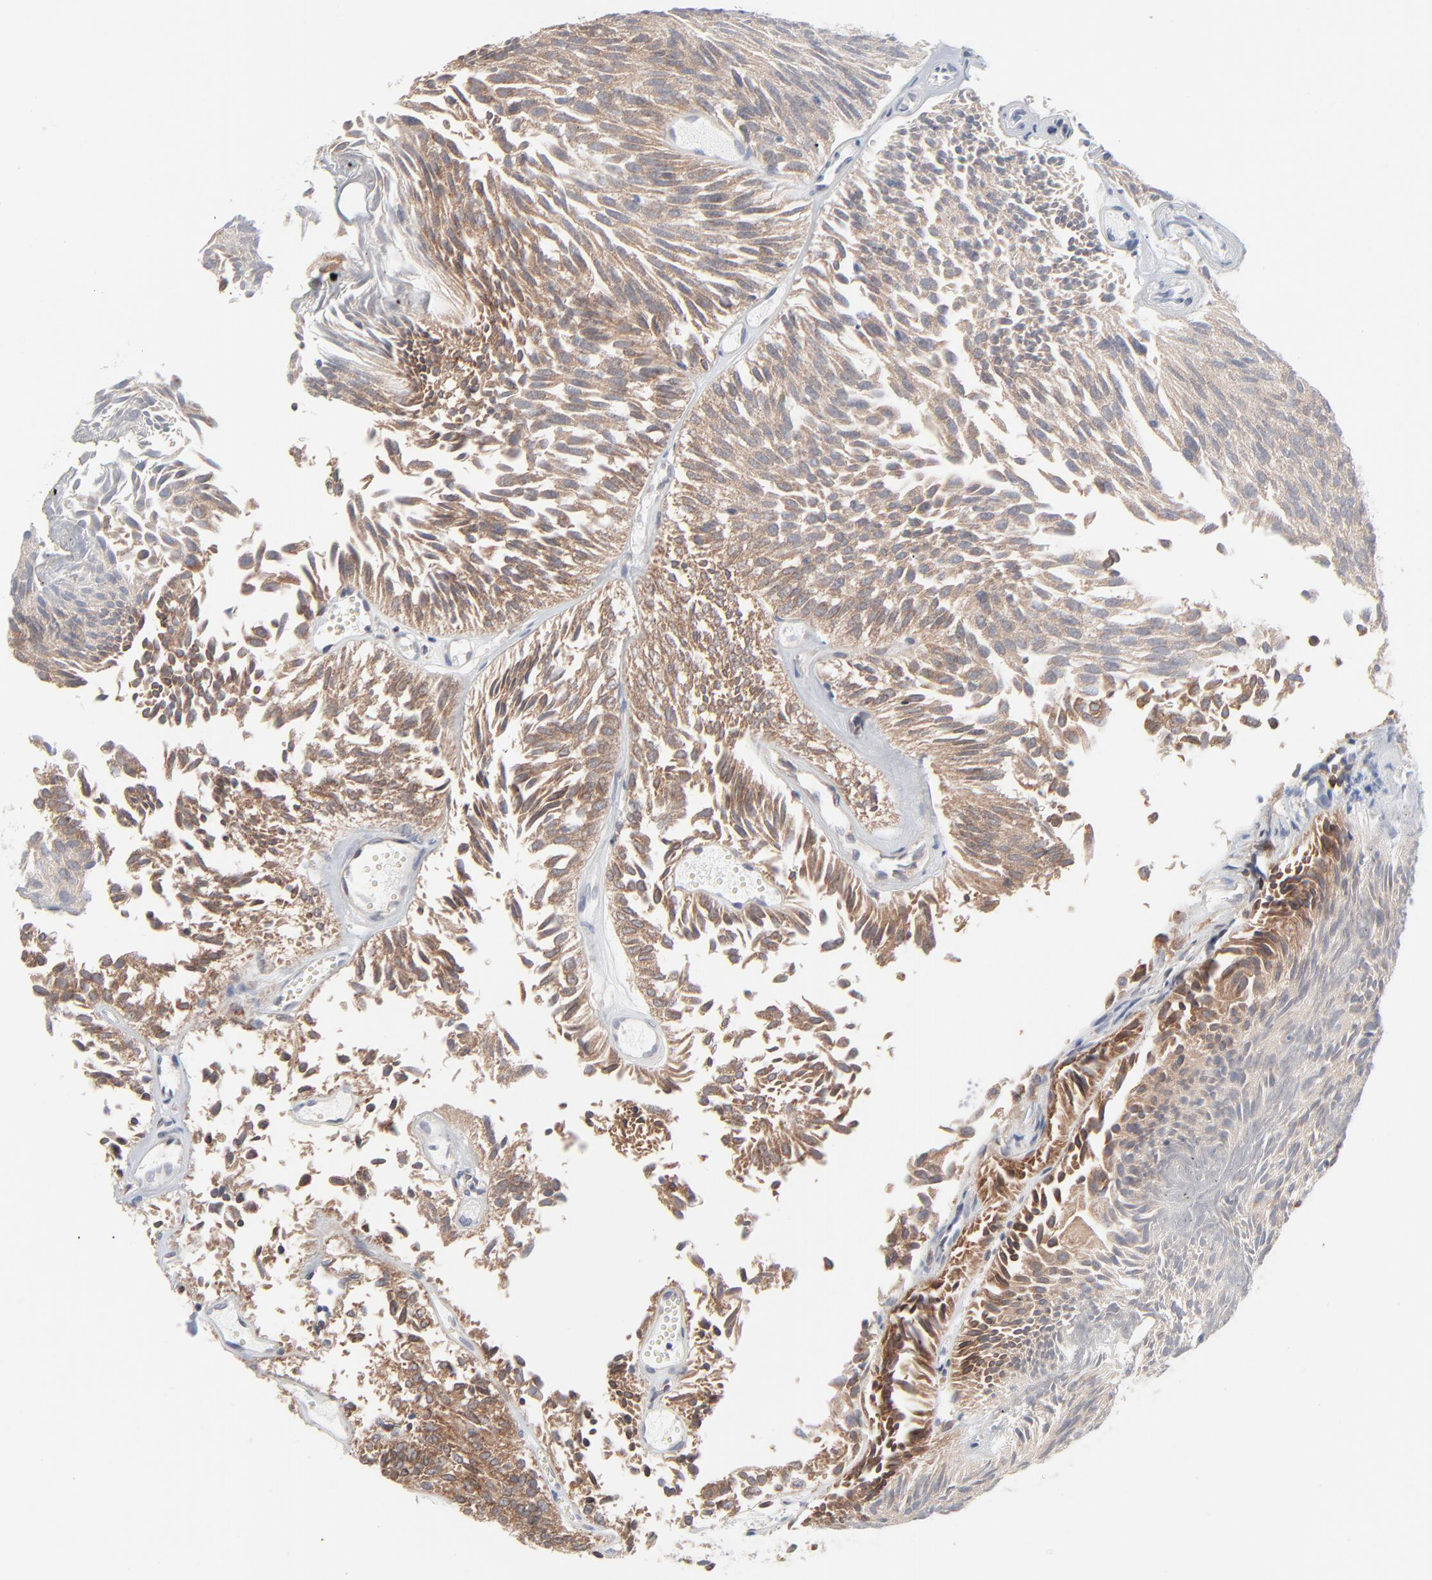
{"staining": {"intensity": "moderate", "quantity": ">75%", "location": "cytoplasmic/membranous"}, "tissue": "urothelial cancer", "cell_type": "Tumor cells", "image_type": "cancer", "snomed": [{"axis": "morphology", "description": "Urothelial carcinoma, Low grade"}, {"axis": "topography", "description": "Urinary bladder"}], "caption": "Brown immunohistochemical staining in low-grade urothelial carcinoma displays moderate cytoplasmic/membranous positivity in approximately >75% of tumor cells.", "gene": "KDSR", "patient": {"sex": "male", "age": 76}}